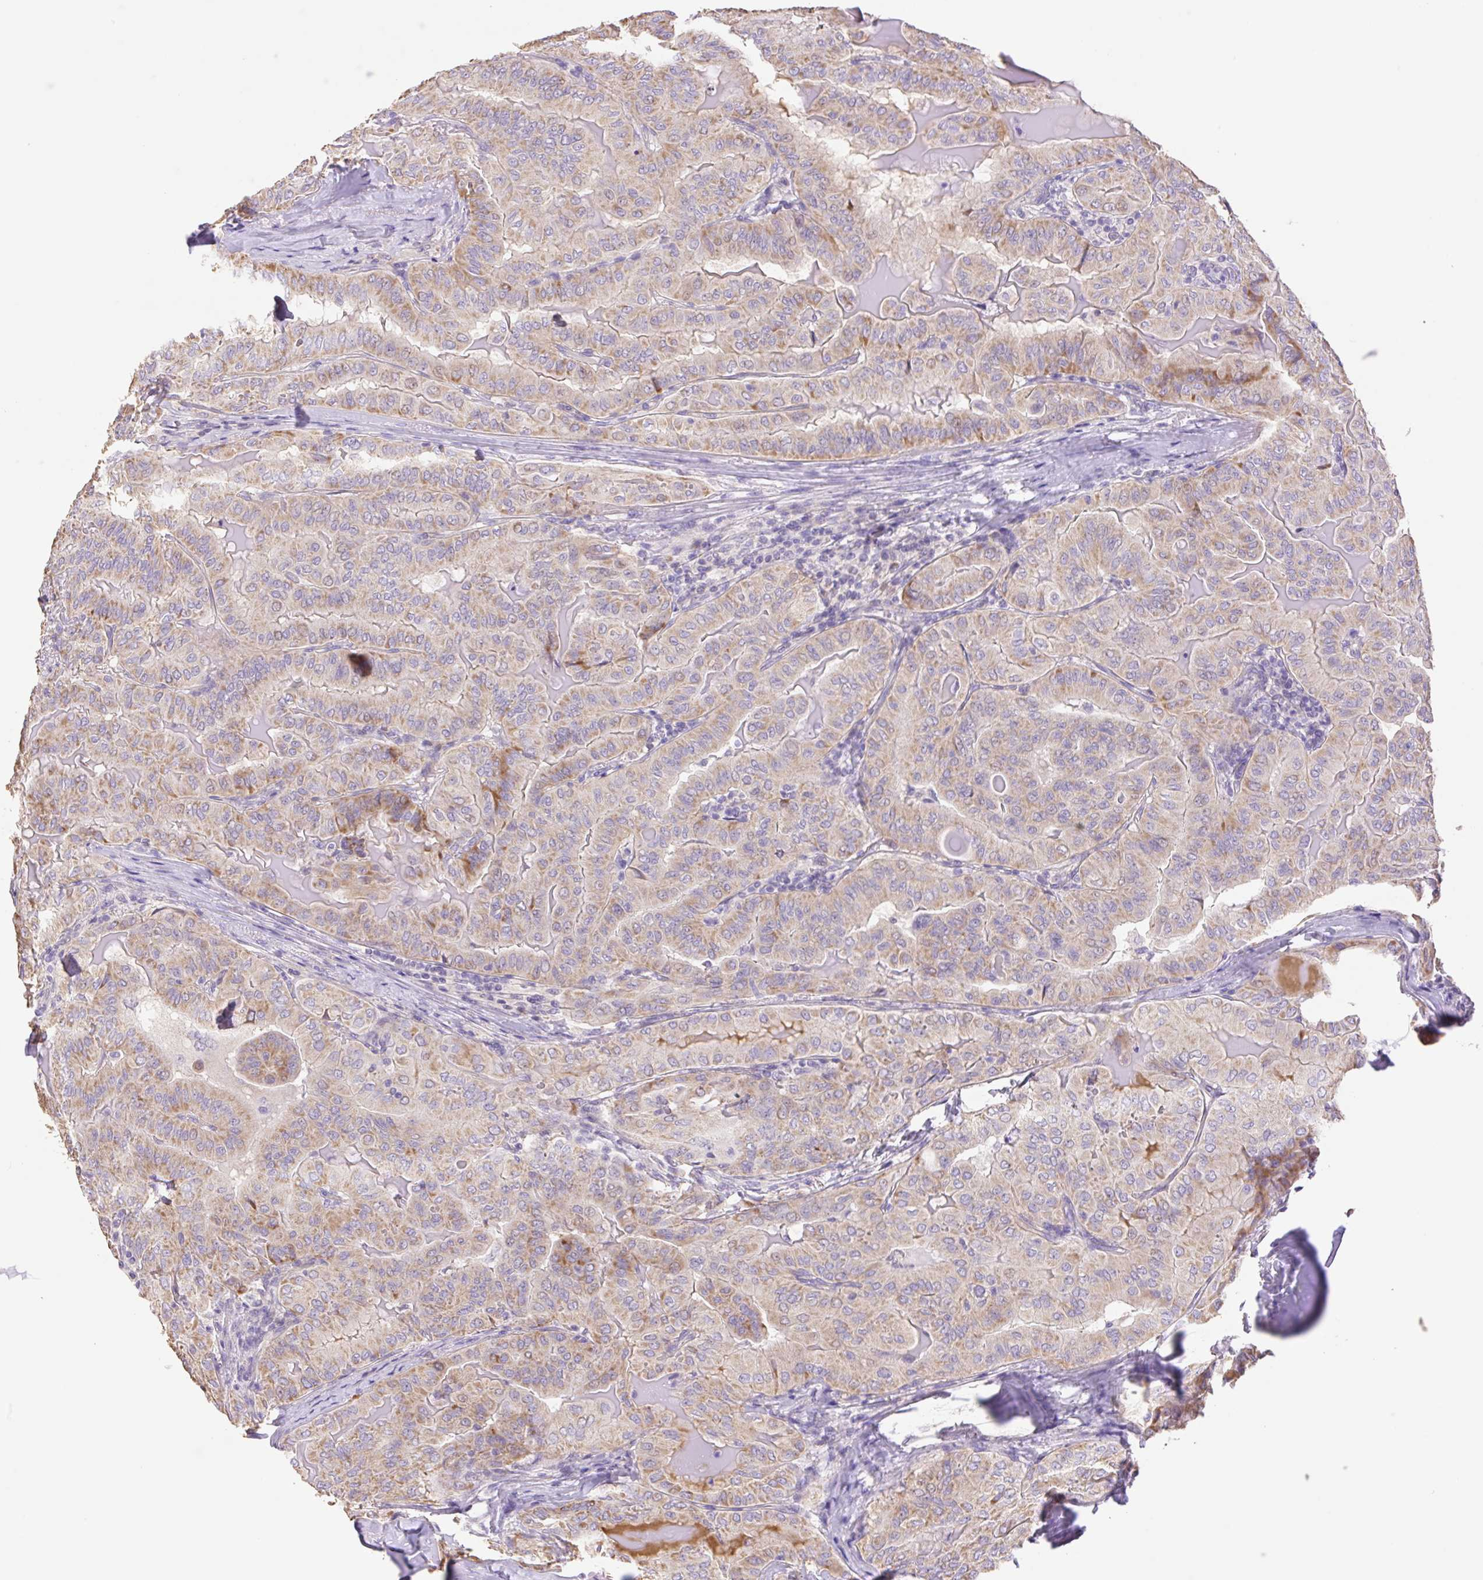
{"staining": {"intensity": "moderate", "quantity": "25%-75%", "location": "cytoplasmic/membranous"}, "tissue": "thyroid cancer", "cell_type": "Tumor cells", "image_type": "cancer", "snomed": [{"axis": "morphology", "description": "Papillary adenocarcinoma, NOS"}, {"axis": "topography", "description": "Thyroid gland"}], "caption": "Tumor cells show medium levels of moderate cytoplasmic/membranous positivity in approximately 25%-75% of cells in papillary adenocarcinoma (thyroid).", "gene": "COPZ2", "patient": {"sex": "female", "age": 68}}